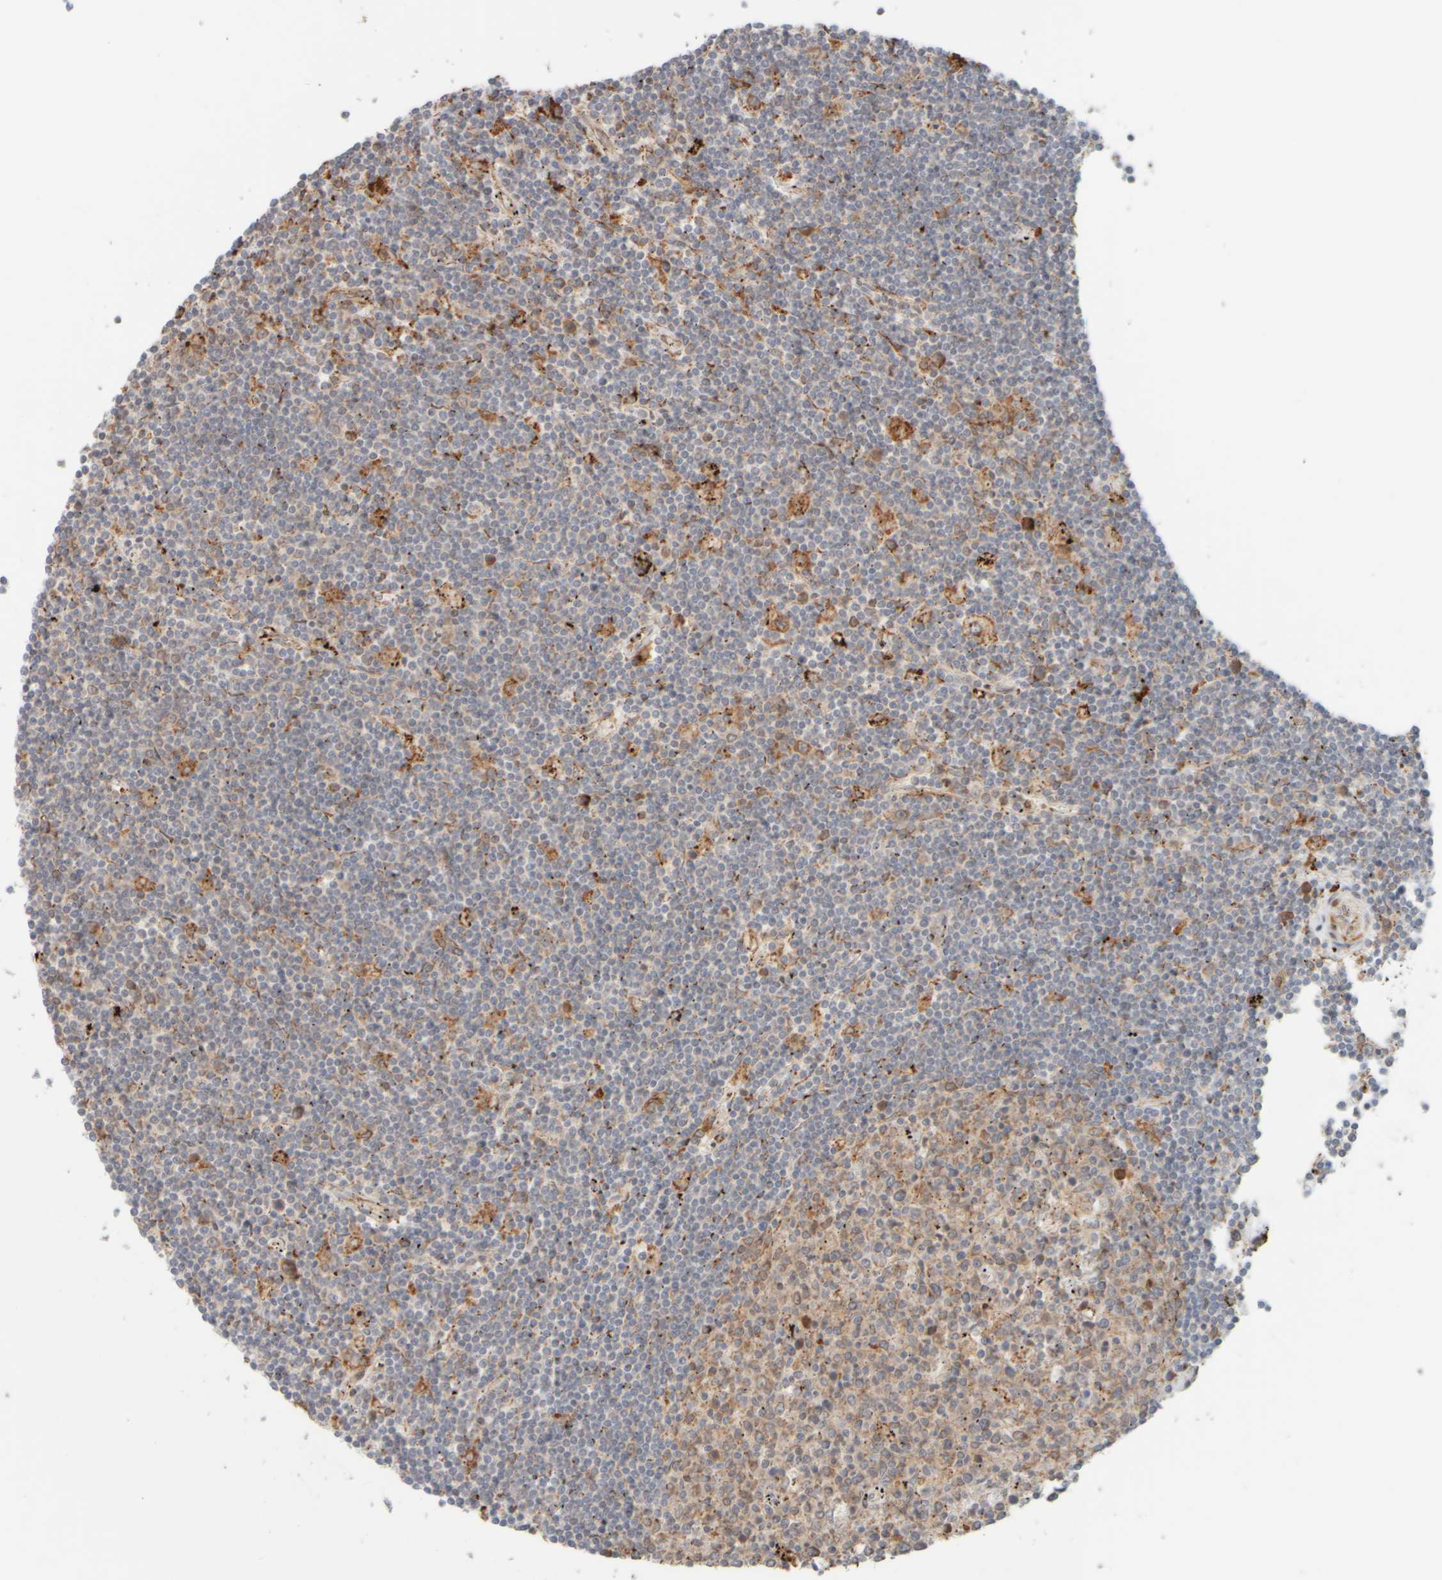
{"staining": {"intensity": "weak", "quantity": "<25%", "location": "cytoplasmic/membranous"}, "tissue": "lymphoma", "cell_type": "Tumor cells", "image_type": "cancer", "snomed": [{"axis": "morphology", "description": "Malignant lymphoma, non-Hodgkin's type, Low grade"}, {"axis": "topography", "description": "Spleen"}], "caption": "Tumor cells show no significant staining in low-grade malignant lymphoma, non-Hodgkin's type.", "gene": "EIF2B3", "patient": {"sex": "male", "age": 76}}